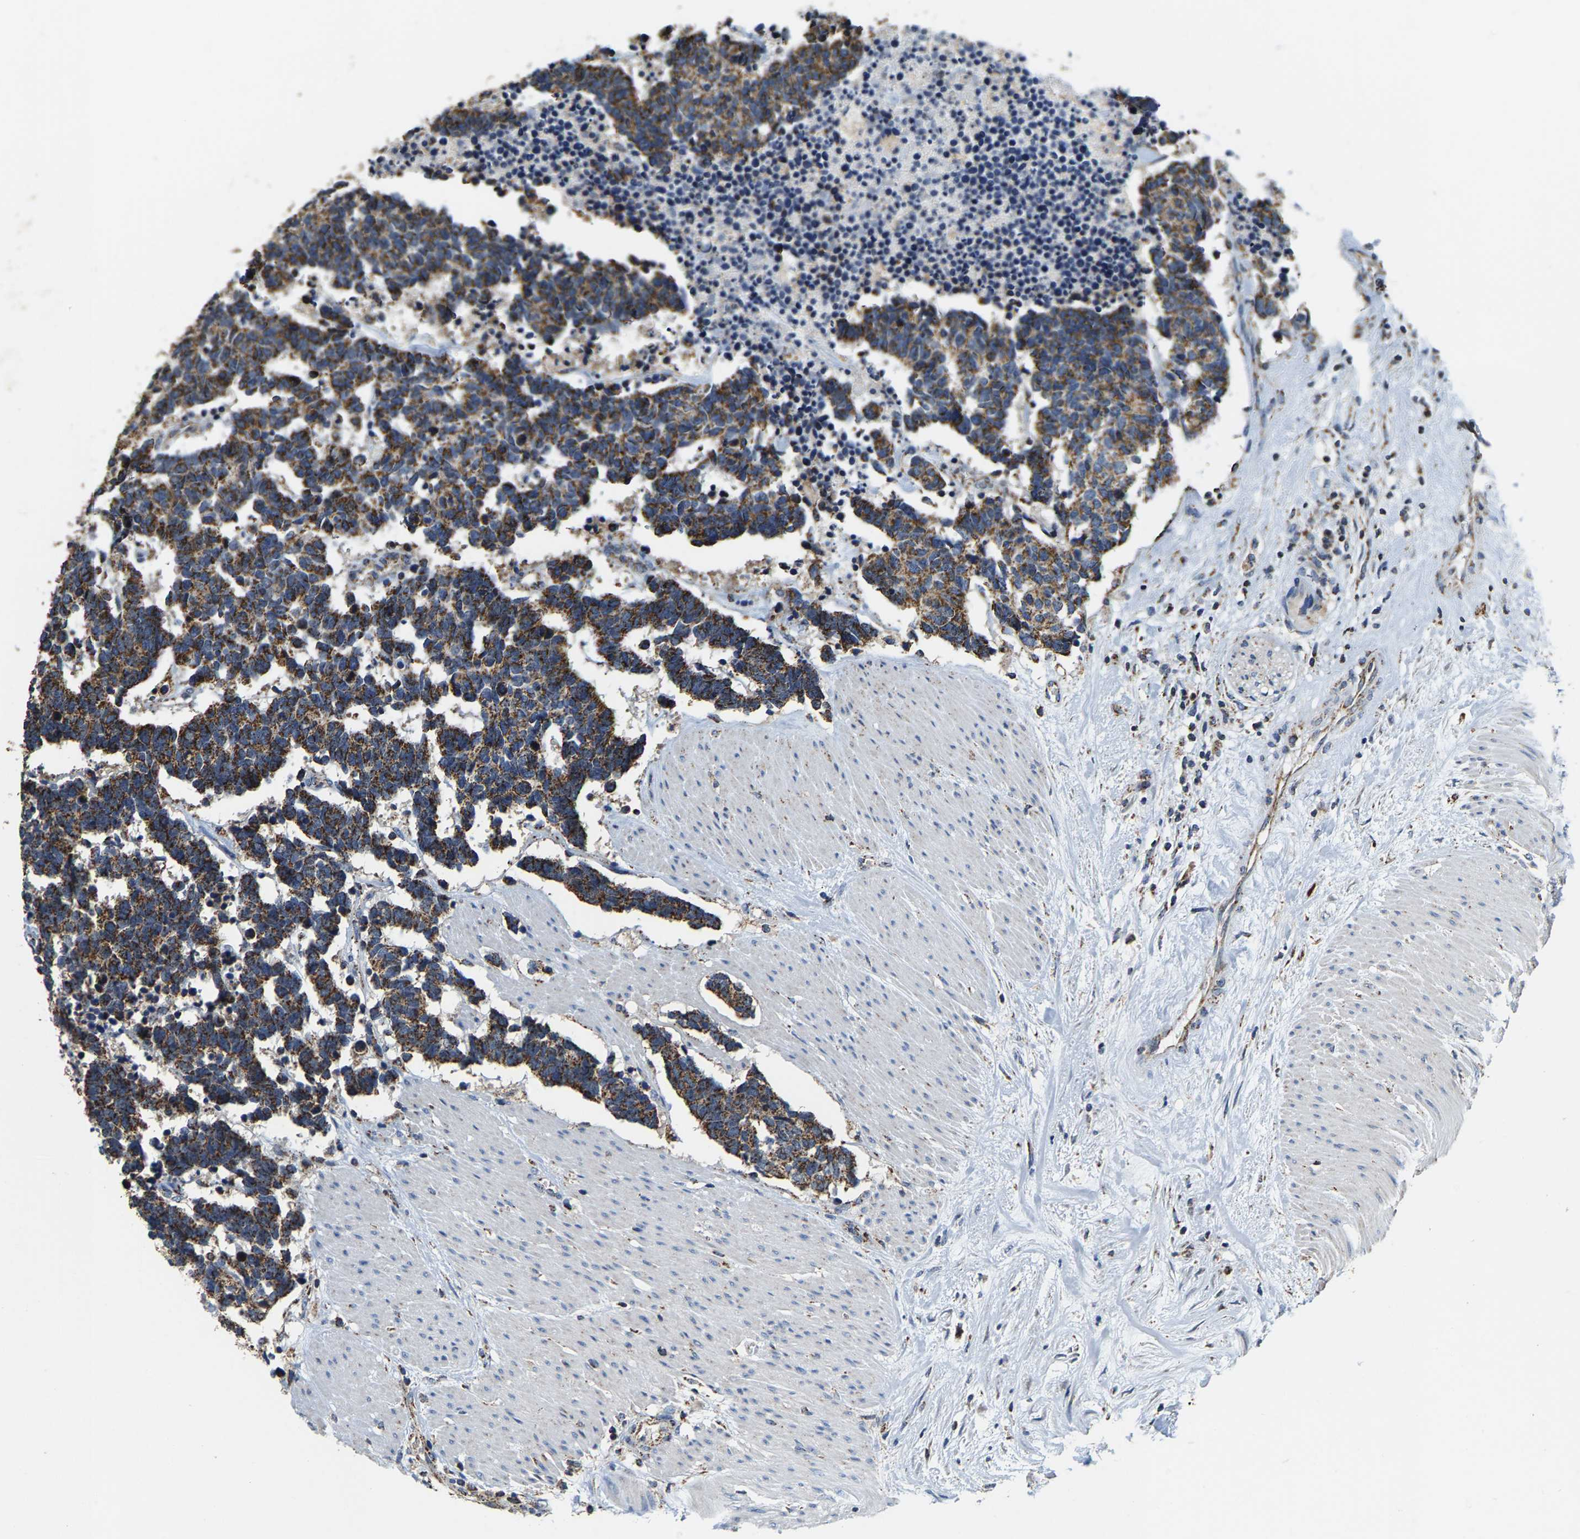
{"staining": {"intensity": "strong", "quantity": ">75%", "location": "cytoplasmic/membranous"}, "tissue": "carcinoid", "cell_type": "Tumor cells", "image_type": "cancer", "snomed": [{"axis": "morphology", "description": "Carcinoma, NOS"}, {"axis": "morphology", "description": "Carcinoid, malignant, NOS"}, {"axis": "topography", "description": "Urinary bladder"}], "caption": "High-power microscopy captured an IHC histopathology image of carcinoma, revealing strong cytoplasmic/membranous positivity in about >75% of tumor cells.", "gene": "SHMT2", "patient": {"sex": "male", "age": 57}}